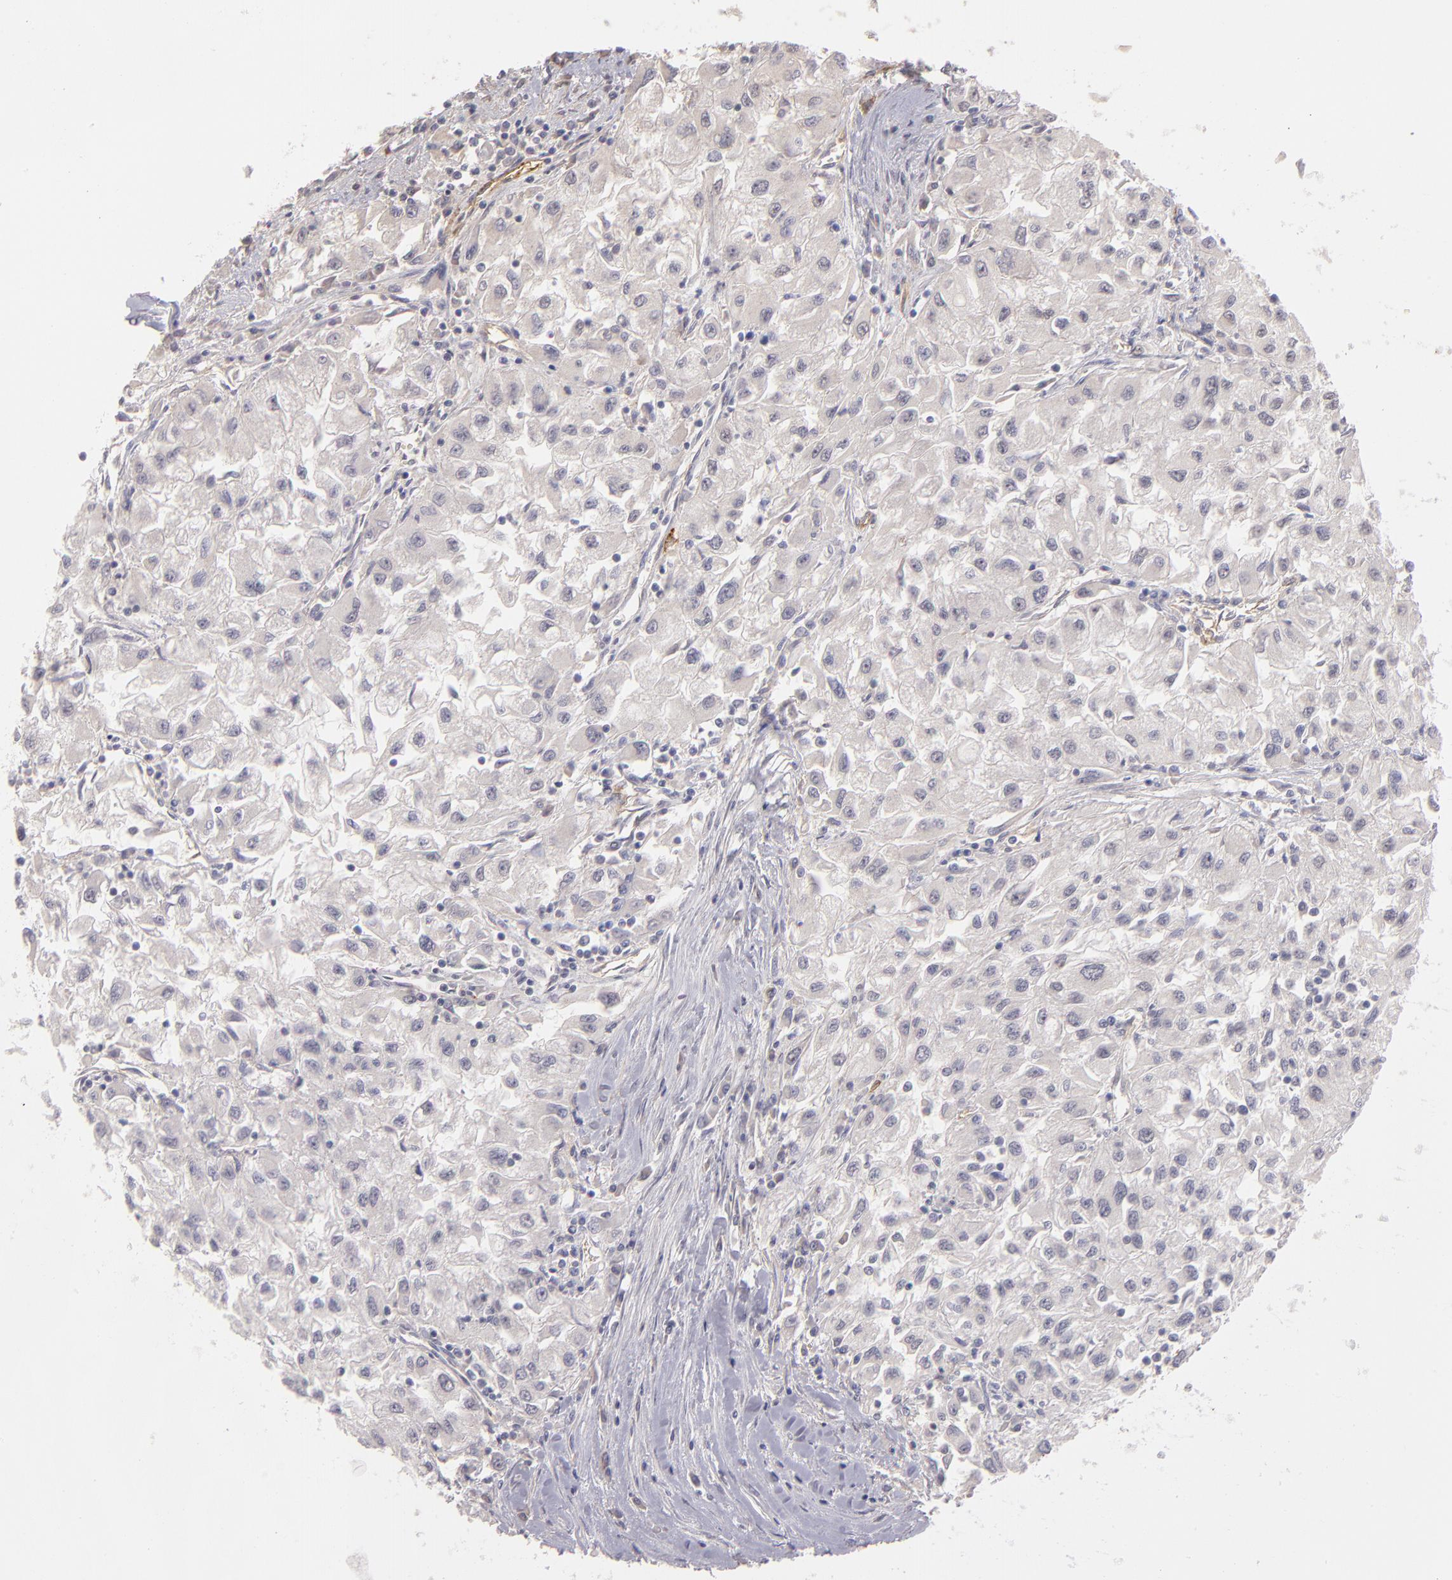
{"staining": {"intensity": "negative", "quantity": "none", "location": "none"}, "tissue": "renal cancer", "cell_type": "Tumor cells", "image_type": "cancer", "snomed": [{"axis": "morphology", "description": "Adenocarcinoma, NOS"}, {"axis": "topography", "description": "Kidney"}], "caption": "Histopathology image shows no protein staining in tumor cells of renal cancer (adenocarcinoma) tissue.", "gene": "THBD", "patient": {"sex": "male", "age": 59}}